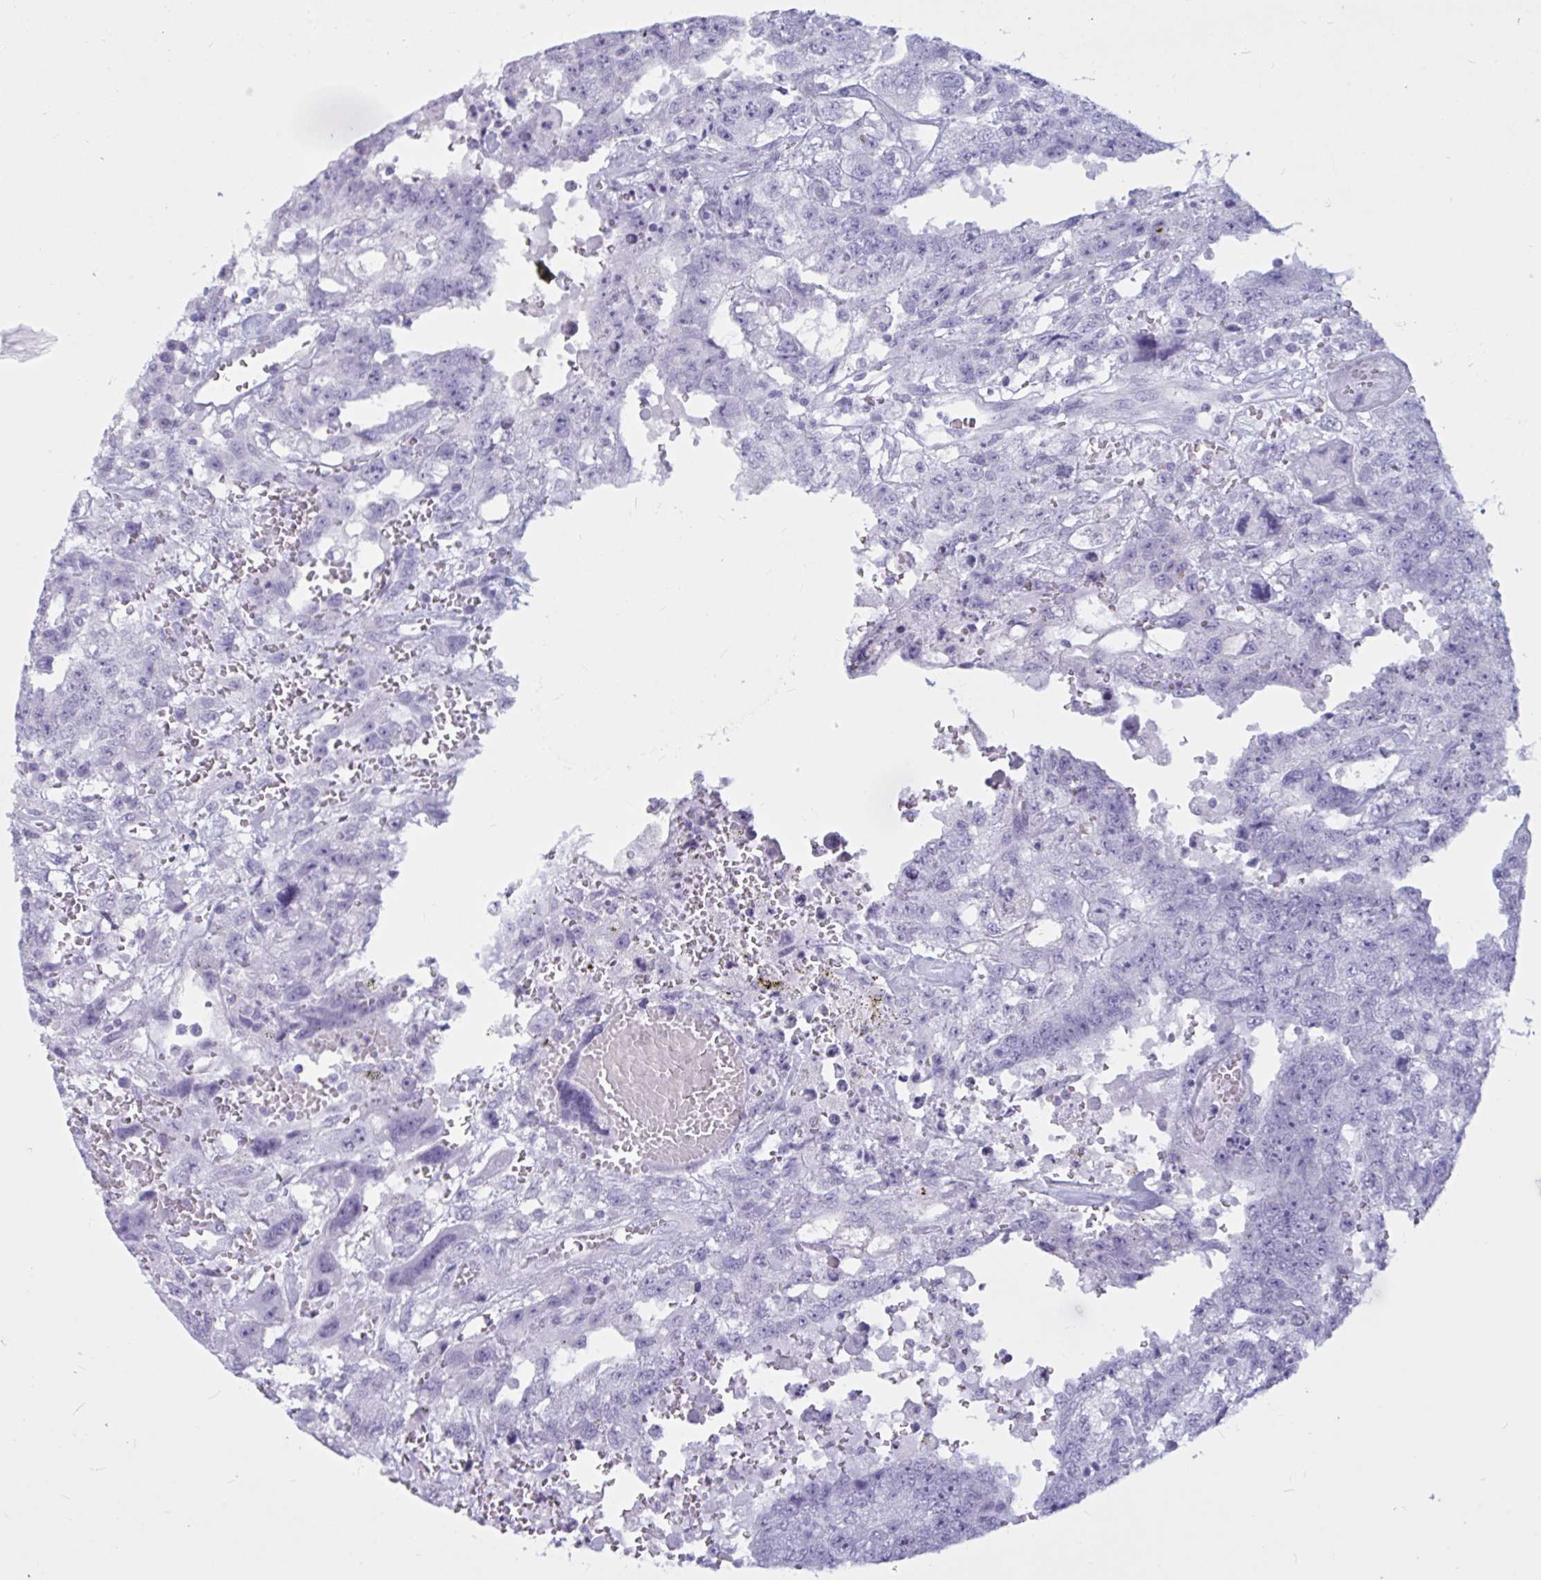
{"staining": {"intensity": "negative", "quantity": "none", "location": "none"}, "tissue": "testis cancer", "cell_type": "Tumor cells", "image_type": "cancer", "snomed": [{"axis": "morphology", "description": "Carcinoma, Embryonal, NOS"}, {"axis": "topography", "description": "Testis"}], "caption": "The immunohistochemistry image has no significant positivity in tumor cells of testis cancer tissue.", "gene": "BBS10", "patient": {"sex": "male", "age": 26}}